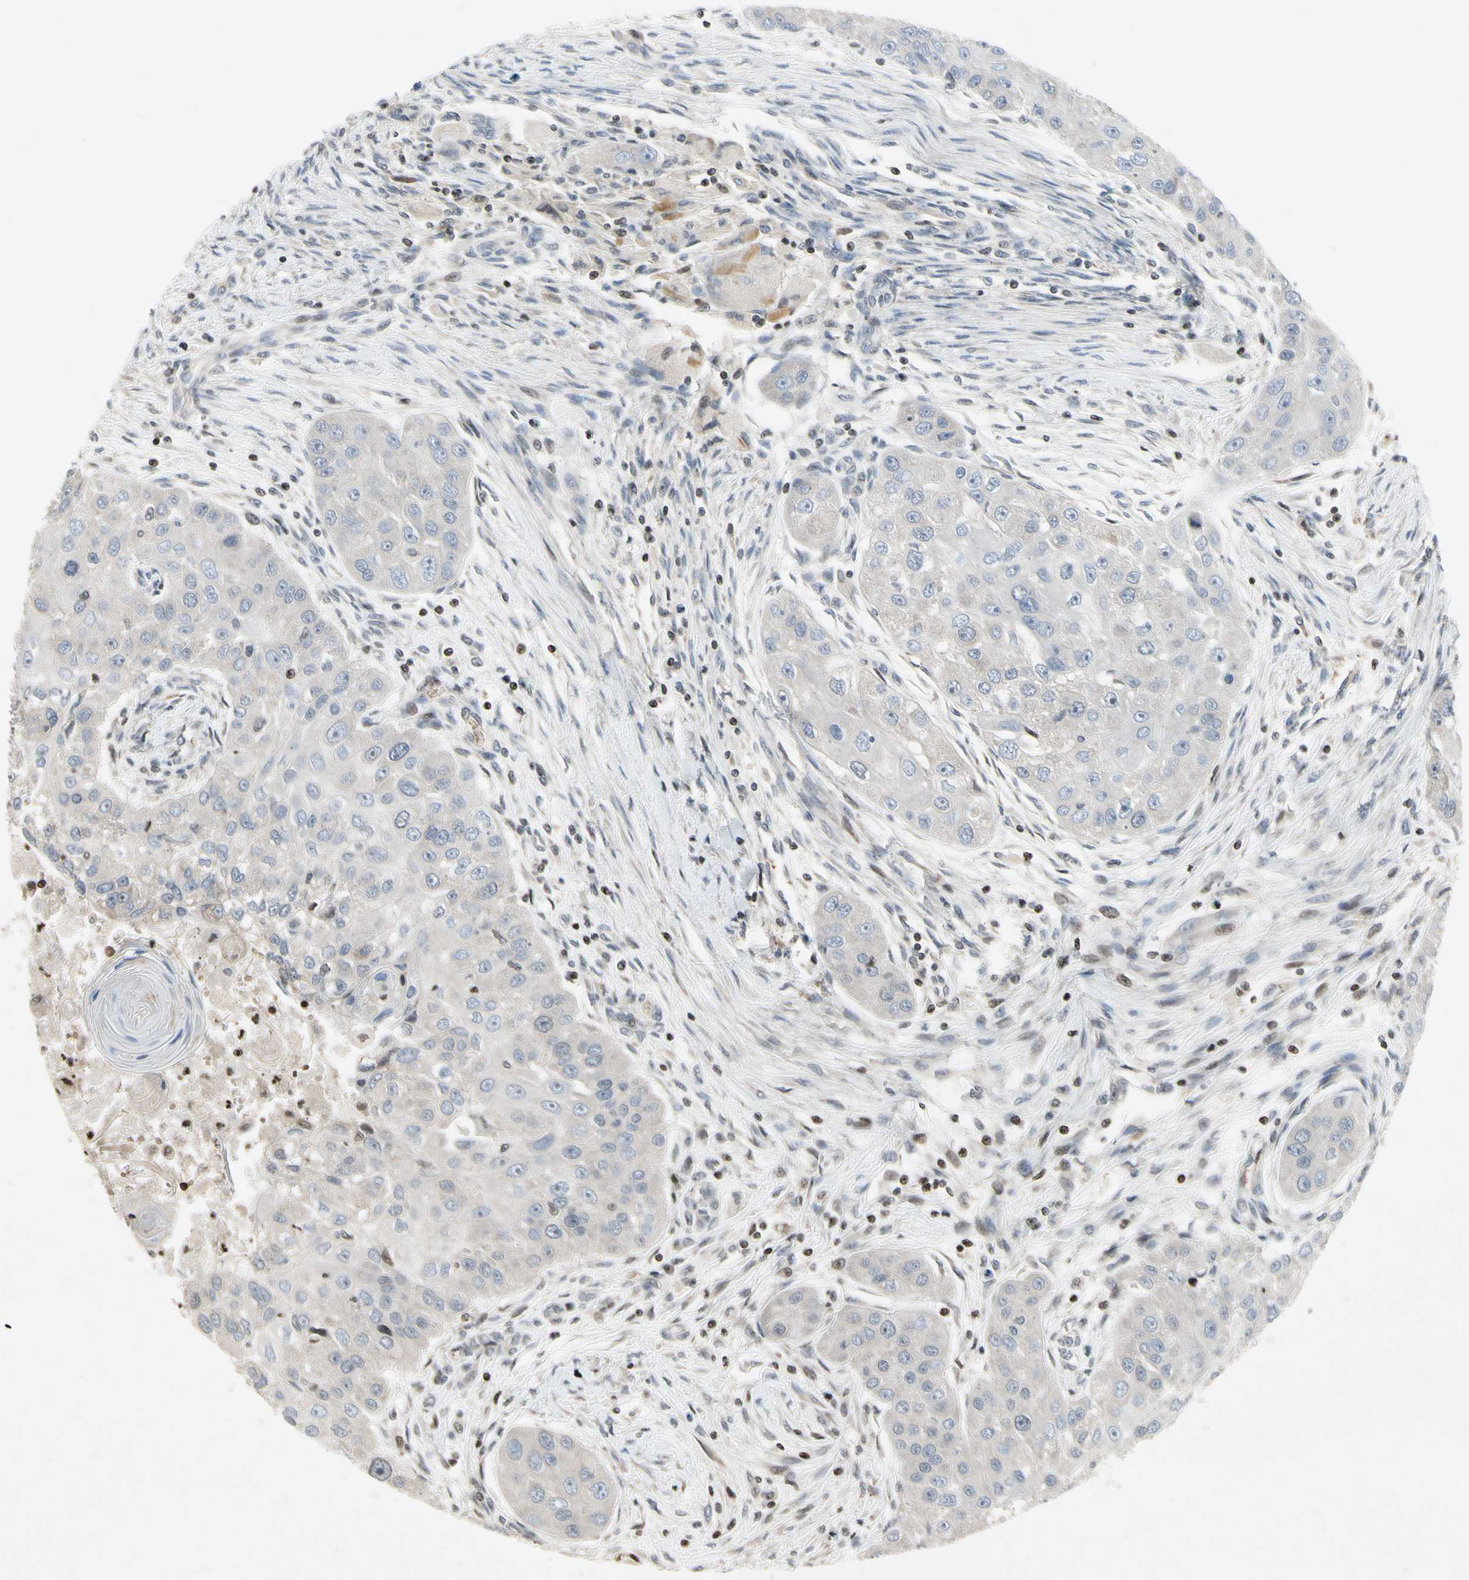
{"staining": {"intensity": "negative", "quantity": "none", "location": "none"}, "tissue": "head and neck cancer", "cell_type": "Tumor cells", "image_type": "cancer", "snomed": [{"axis": "morphology", "description": "Normal tissue, NOS"}, {"axis": "morphology", "description": "Squamous cell carcinoma, NOS"}, {"axis": "topography", "description": "Skeletal muscle"}, {"axis": "topography", "description": "Head-Neck"}], "caption": "Tumor cells are negative for protein expression in human head and neck squamous cell carcinoma. (DAB (3,3'-diaminobenzidine) immunohistochemistry (IHC) with hematoxylin counter stain).", "gene": "ARG1", "patient": {"sex": "male", "age": 51}}